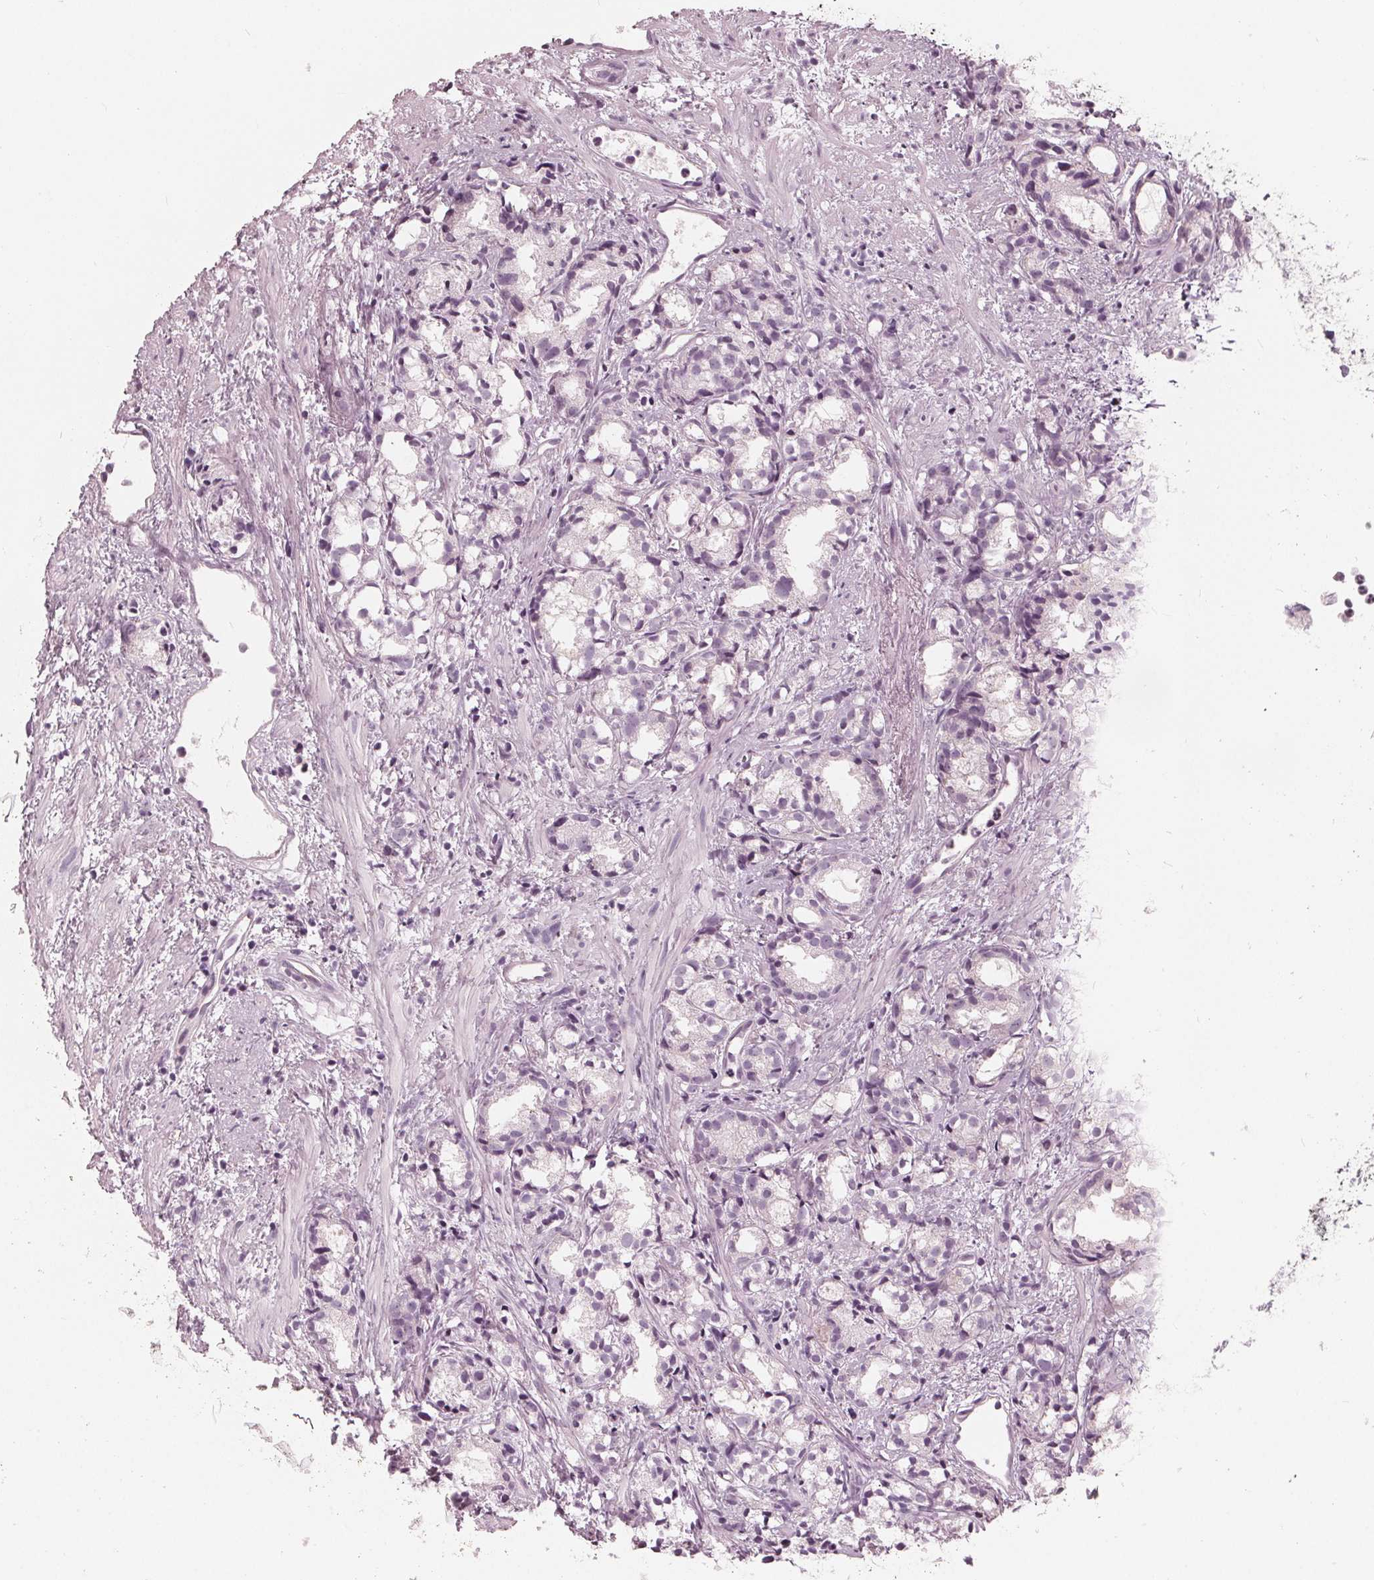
{"staining": {"intensity": "negative", "quantity": "none", "location": "none"}, "tissue": "prostate cancer", "cell_type": "Tumor cells", "image_type": "cancer", "snomed": [{"axis": "morphology", "description": "Adenocarcinoma, High grade"}, {"axis": "topography", "description": "Prostate"}], "caption": "Immunohistochemical staining of adenocarcinoma (high-grade) (prostate) displays no significant expression in tumor cells. (DAB (3,3'-diaminobenzidine) immunohistochemistry (IHC) with hematoxylin counter stain).", "gene": "SAT2", "patient": {"sex": "male", "age": 79}}